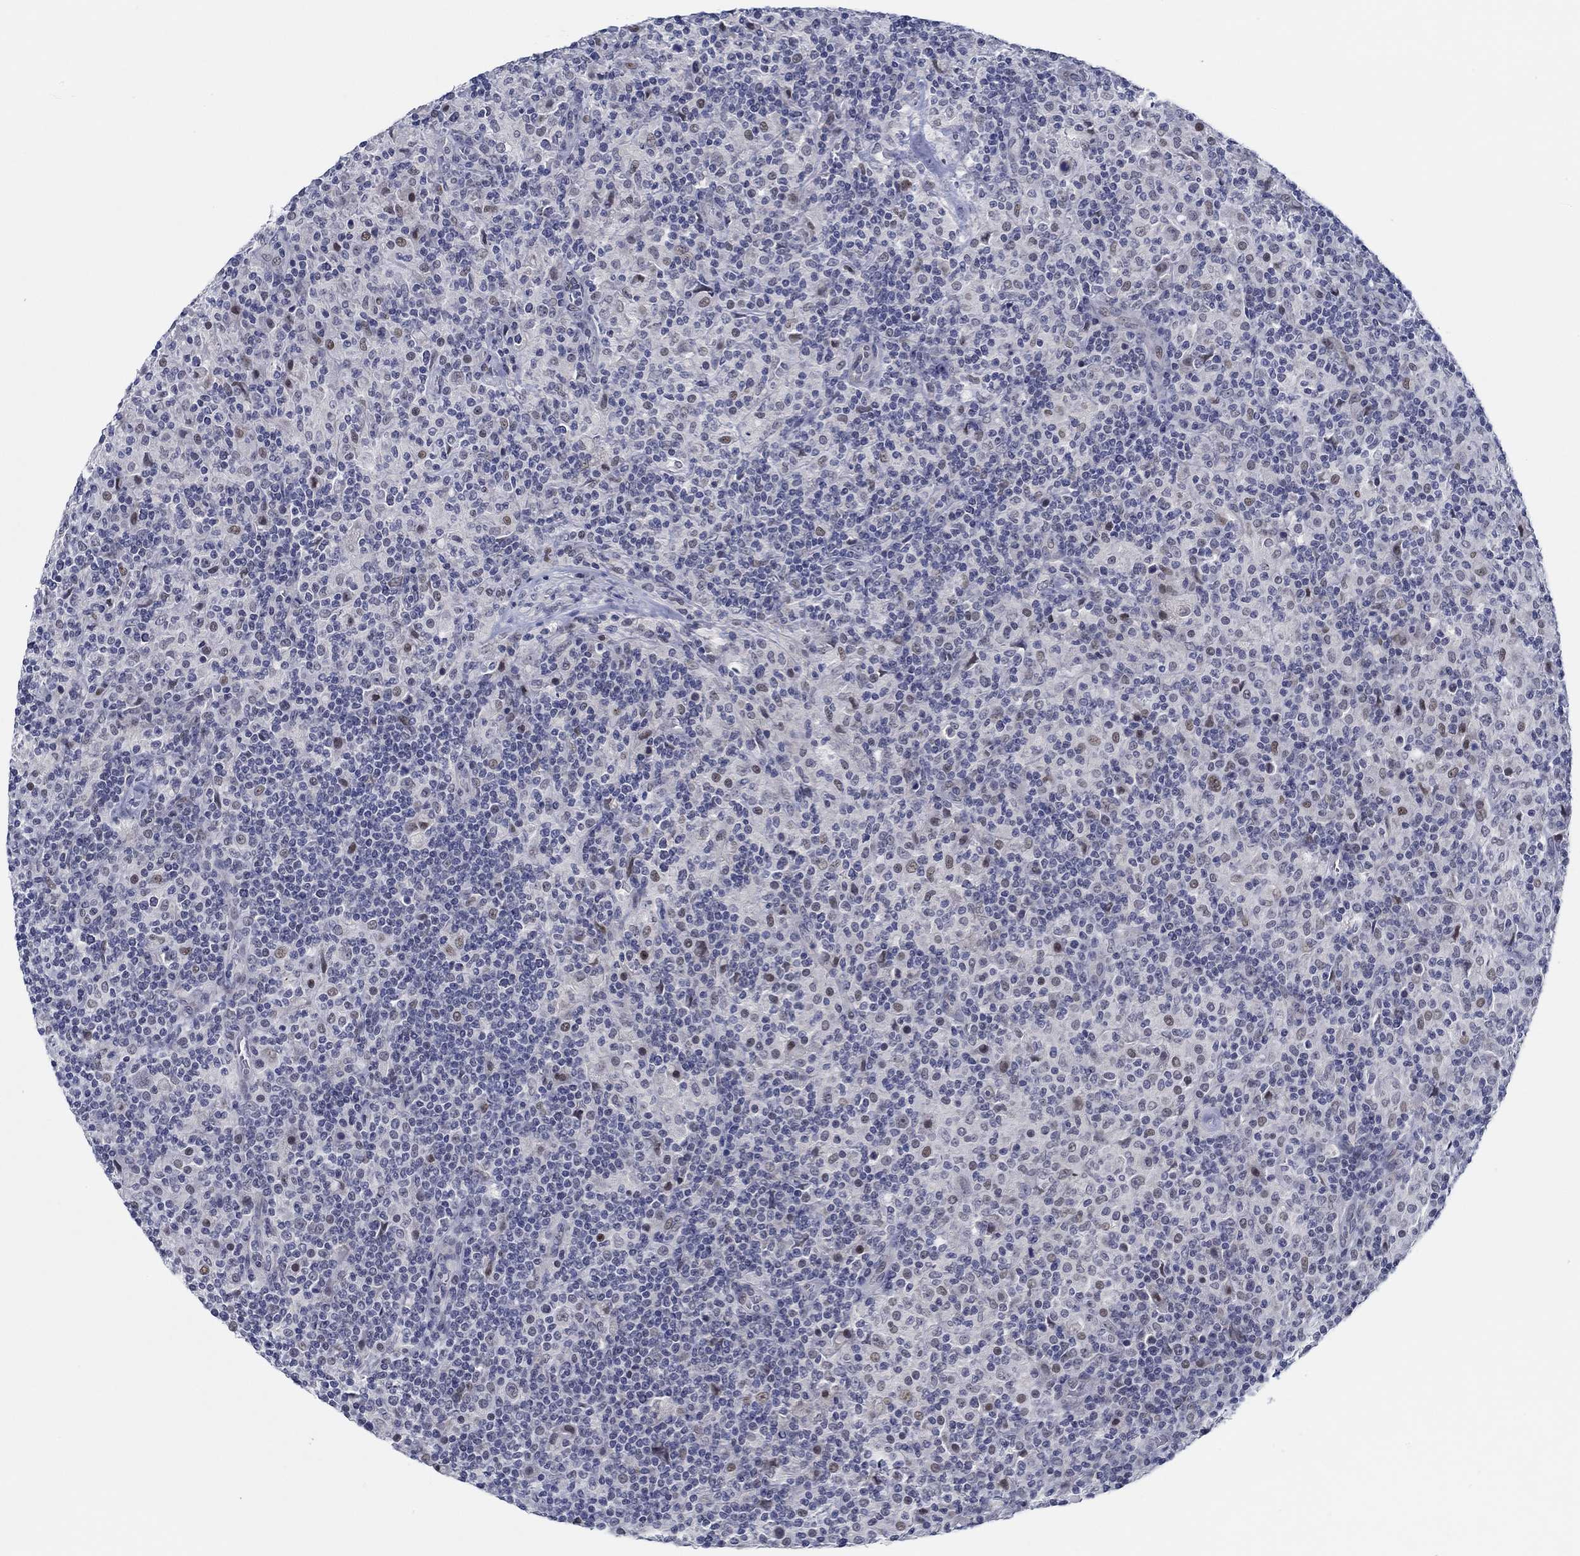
{"staining": {"intensity": "negative", "quantity": "none", "location": "none"}, "tissue": "lymphoma", "cell_type": "Tumor cells", "image_type": "cancer", "snomed": [{"axis": "morphology", "description": "Hodgkin's disease, NOS"}, {"axis": "topography", "description": "Lymph node"}], "caption": "A histopathology image of human Hodgkin's disease is negative for staining in tumor cells. The staining was performed using DAB (3,3'-diaminobenzidine) to visualize the protein expression in brown, while the nuclei were stained in blue with hematoxylin (Magnification: 20x).", "gene": "SLC34A1", "patient": {"sex": "male", "age": 70}}